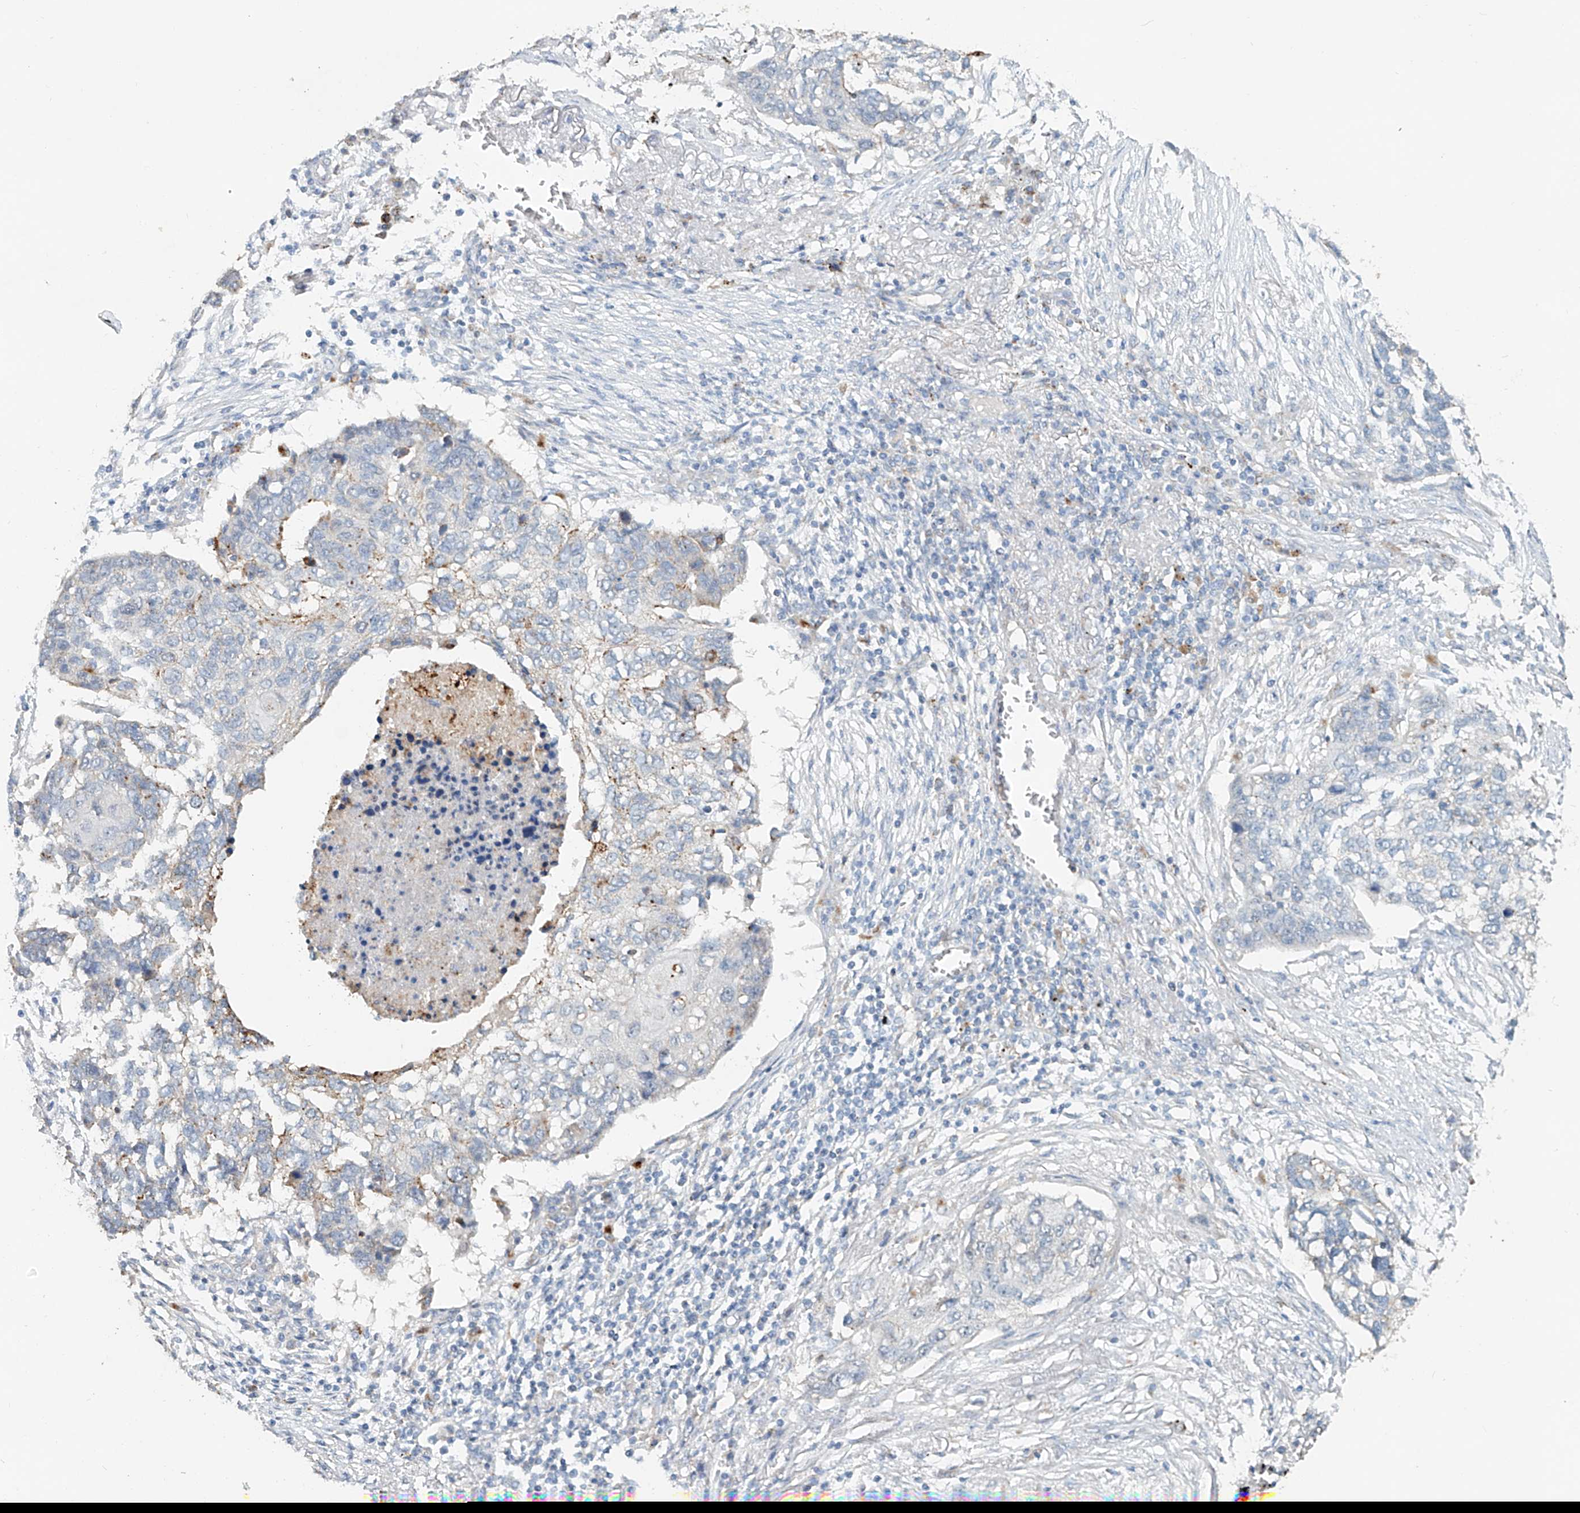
{"staining": {"intensity": "moderate", "quantity": "<25%", "location": "cytoplasmic/membranous"}, "tissue": "lung cancer", "cell_type": "Tumor cells", "image_type": "cancer", "snomed": [{"axis": "morphology", "description": "Squamous cell carcinoma, NOS"}, {"axis": "topography", "description": "Lung"}], "caption": "Immunohistochemistry (IHC) micrograph of neoplastic tissue: lung cancer stained using IHC displays low levels of moderate protein expression localized specifically in the cytoplasmic/membranous of tumor cells, appearing as a cytoplasmic/membranous brown color.", "gene": "TRIM47", "patient": {"sex": "female", "age": 63}}